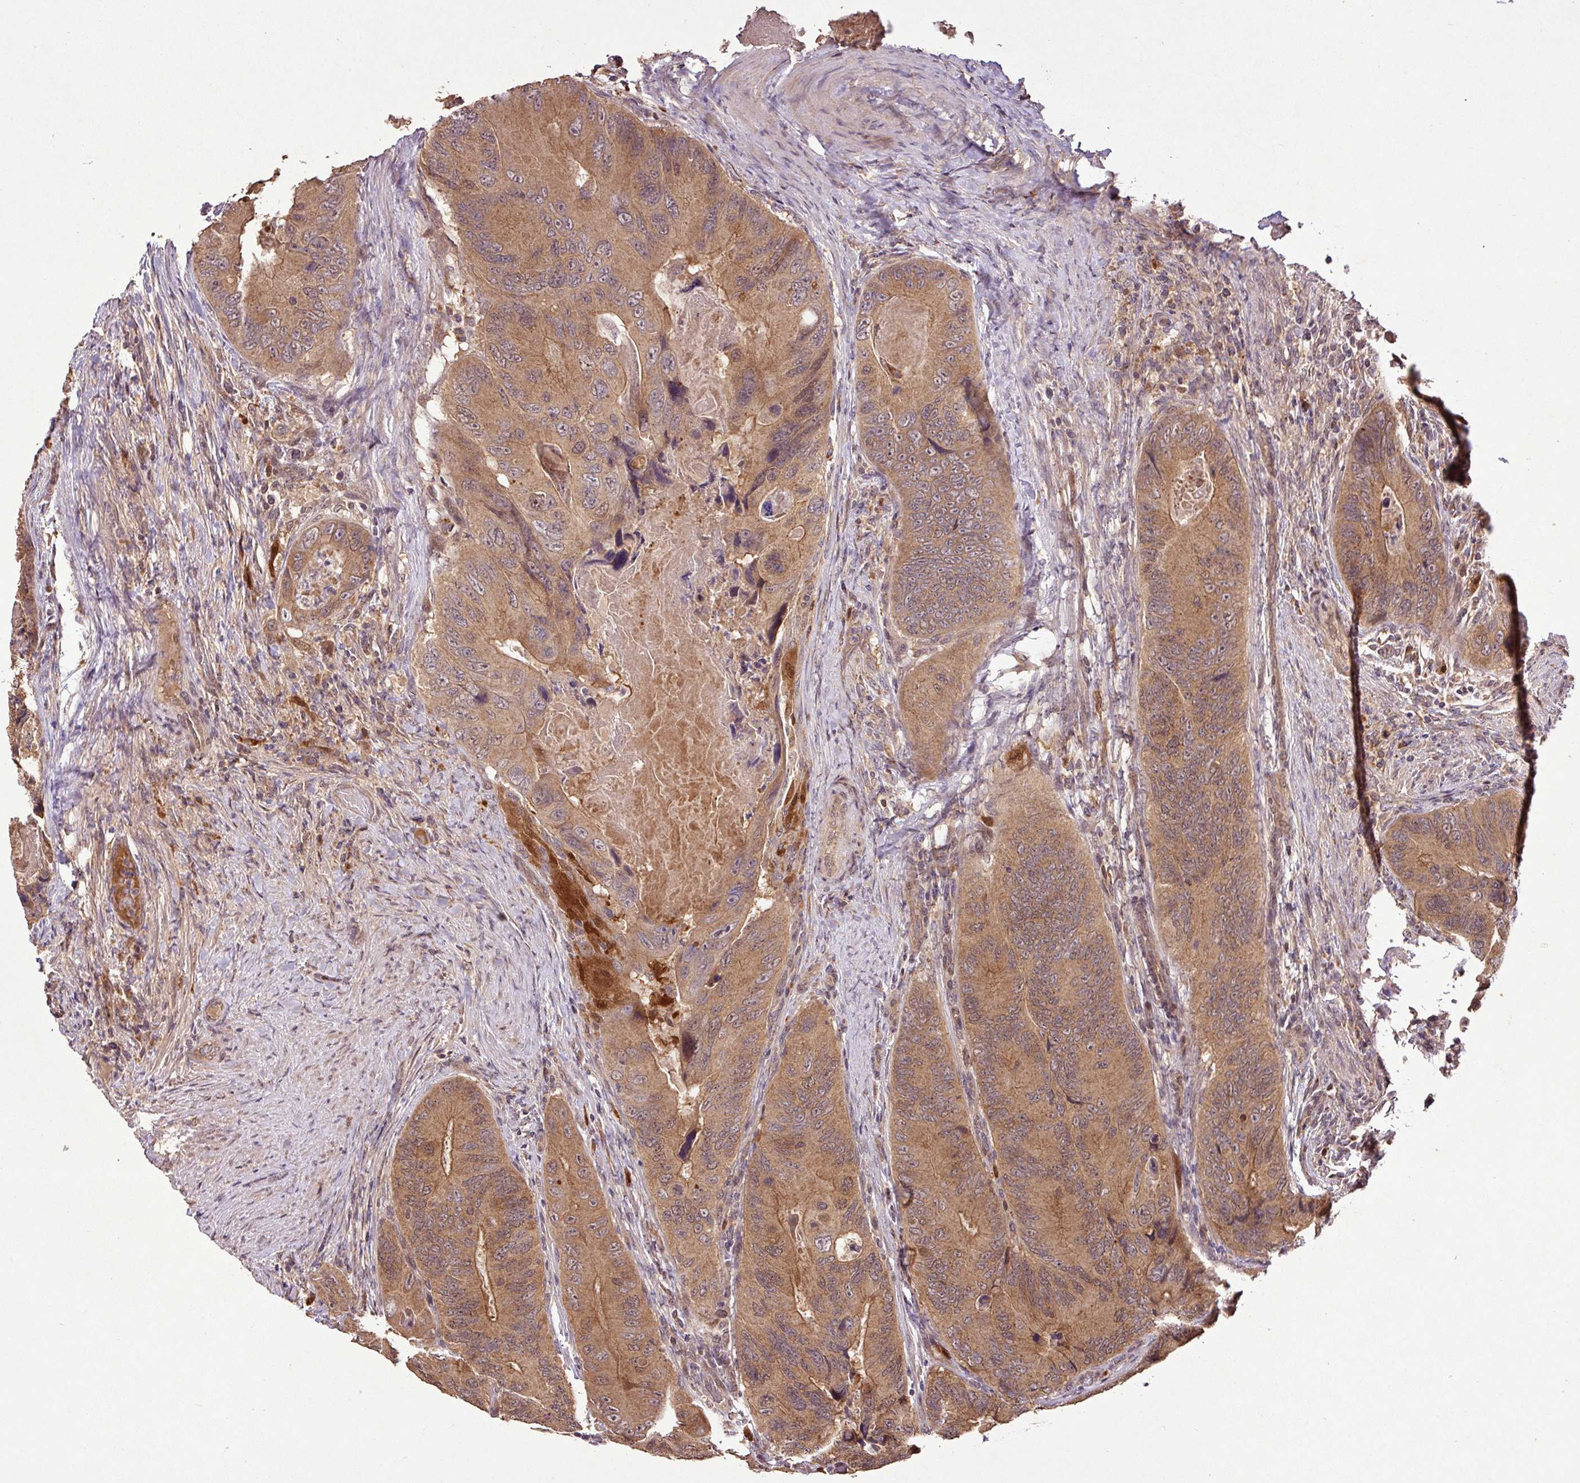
{"staining": {"intensity": "moderate", "quantity": ">75%", "location": "cytoplasmic/membranous,nuclear"}, "tissue": "colorectal cancer", "cell_type": "Tumor cells", "image_type": "cancer", "snomed": [{"axis": "morphology", "description": "Adenocarcinoma, NOS"}, {"axis": "topography", "description": "Colon"}], "caption": "This image shows IHC staining of adenocarcinoma (colorectal), with medium moderate cytoplasmic/membranous and nuclear staining in approximately >75% of tumor cells.", "gene": "FAIM", "patient": {"sex": "male", "age": 84}}